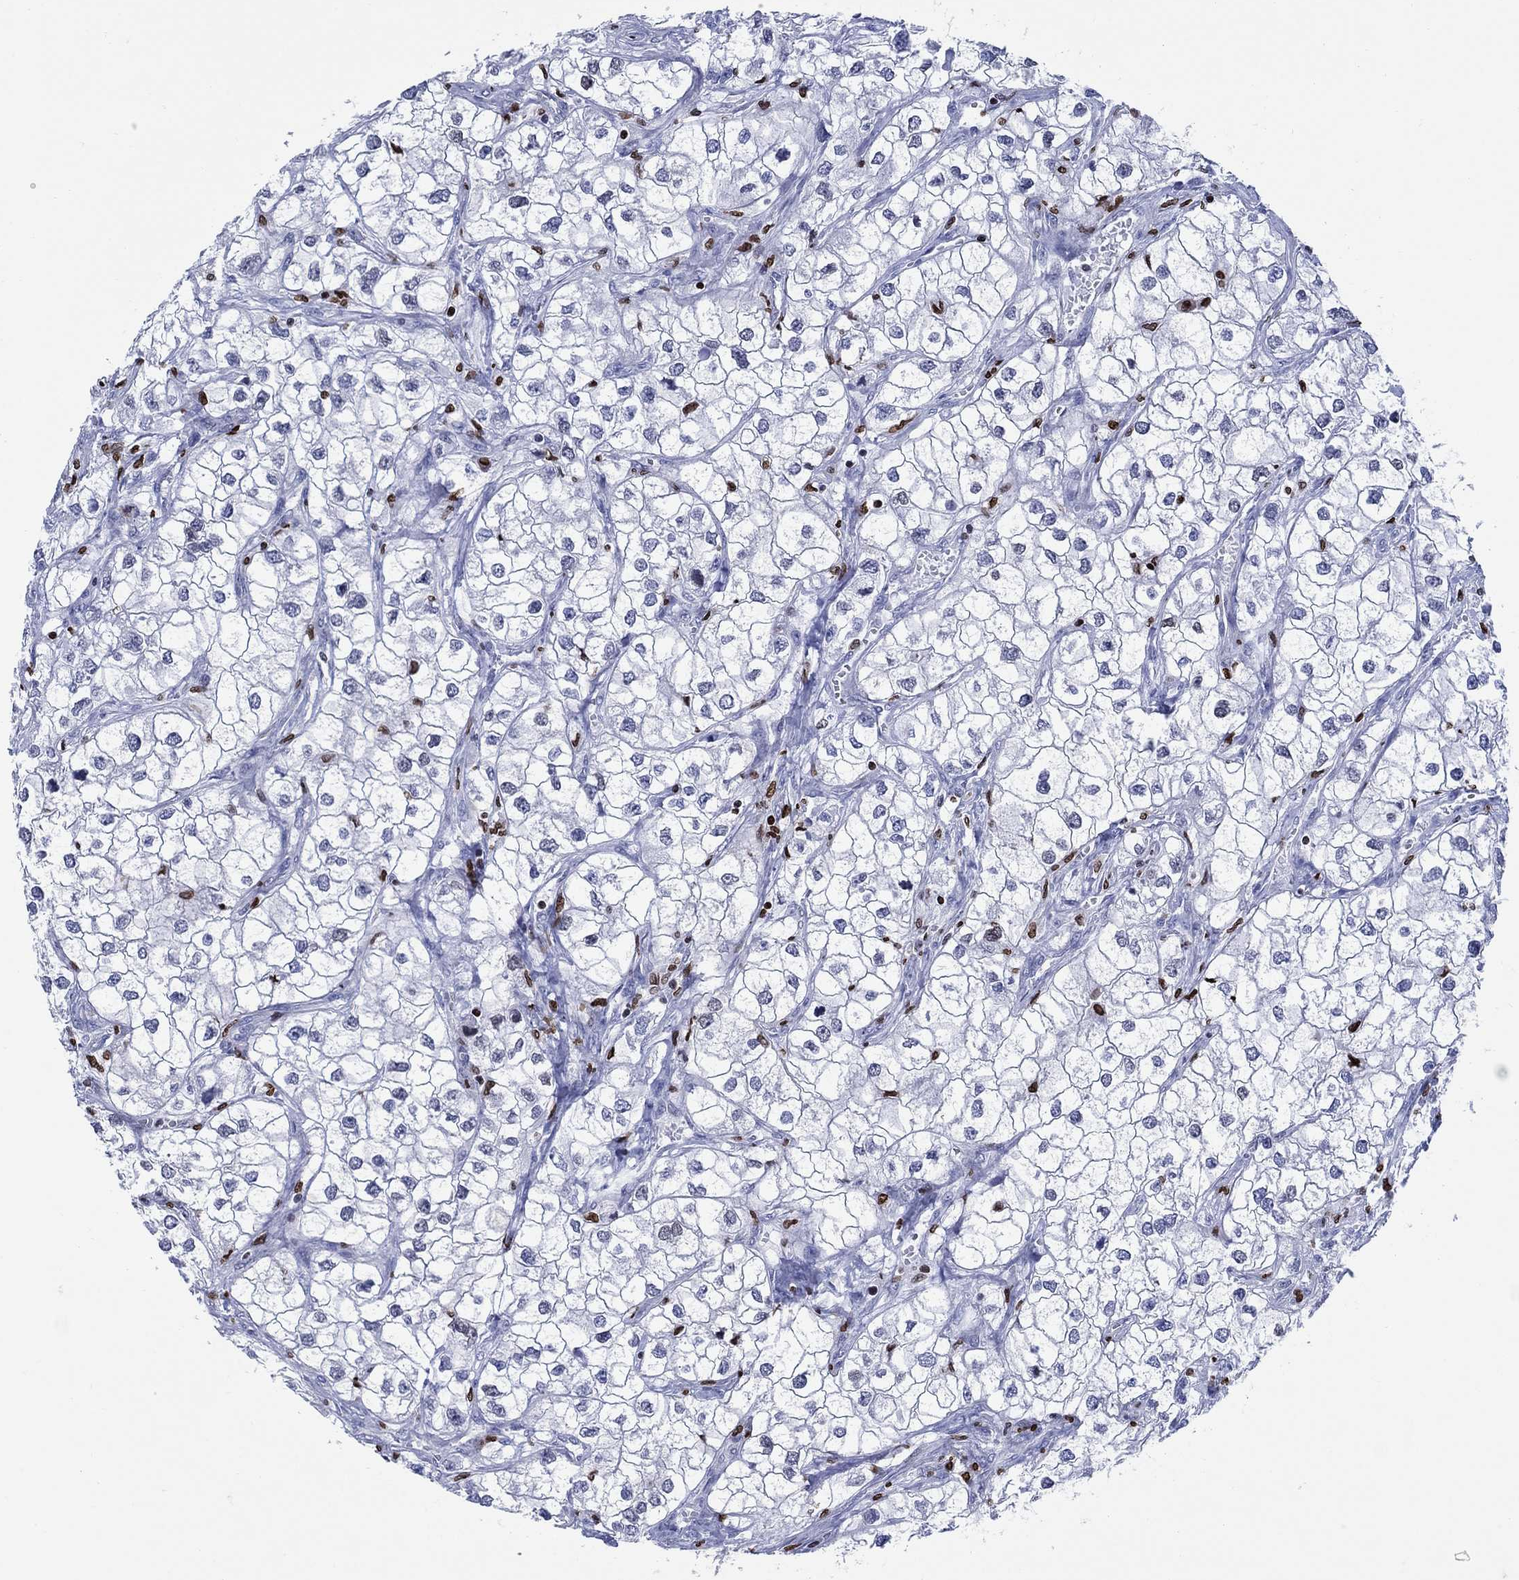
{"staining": {"intensity": "negative", "quantity": "none", "location": "none"}, "tissue": "renal cancer", "cell_type": "Tumor cells", "image_type": "cancer", "snomed": [{"axis": "morphology", "description": "Adenocarcinoma, NOS"}, {"axis": "topography", "description": "Kidney"}], "caption": "High magnification brightfield microscopy of renal adenocarcinoma stained with DAB (brown) and counterstained with hematoxylin (blue): tumor cells show no significant staining.", "gene": "HMGA1", "patient": {"sex": "male", "age": 59}}